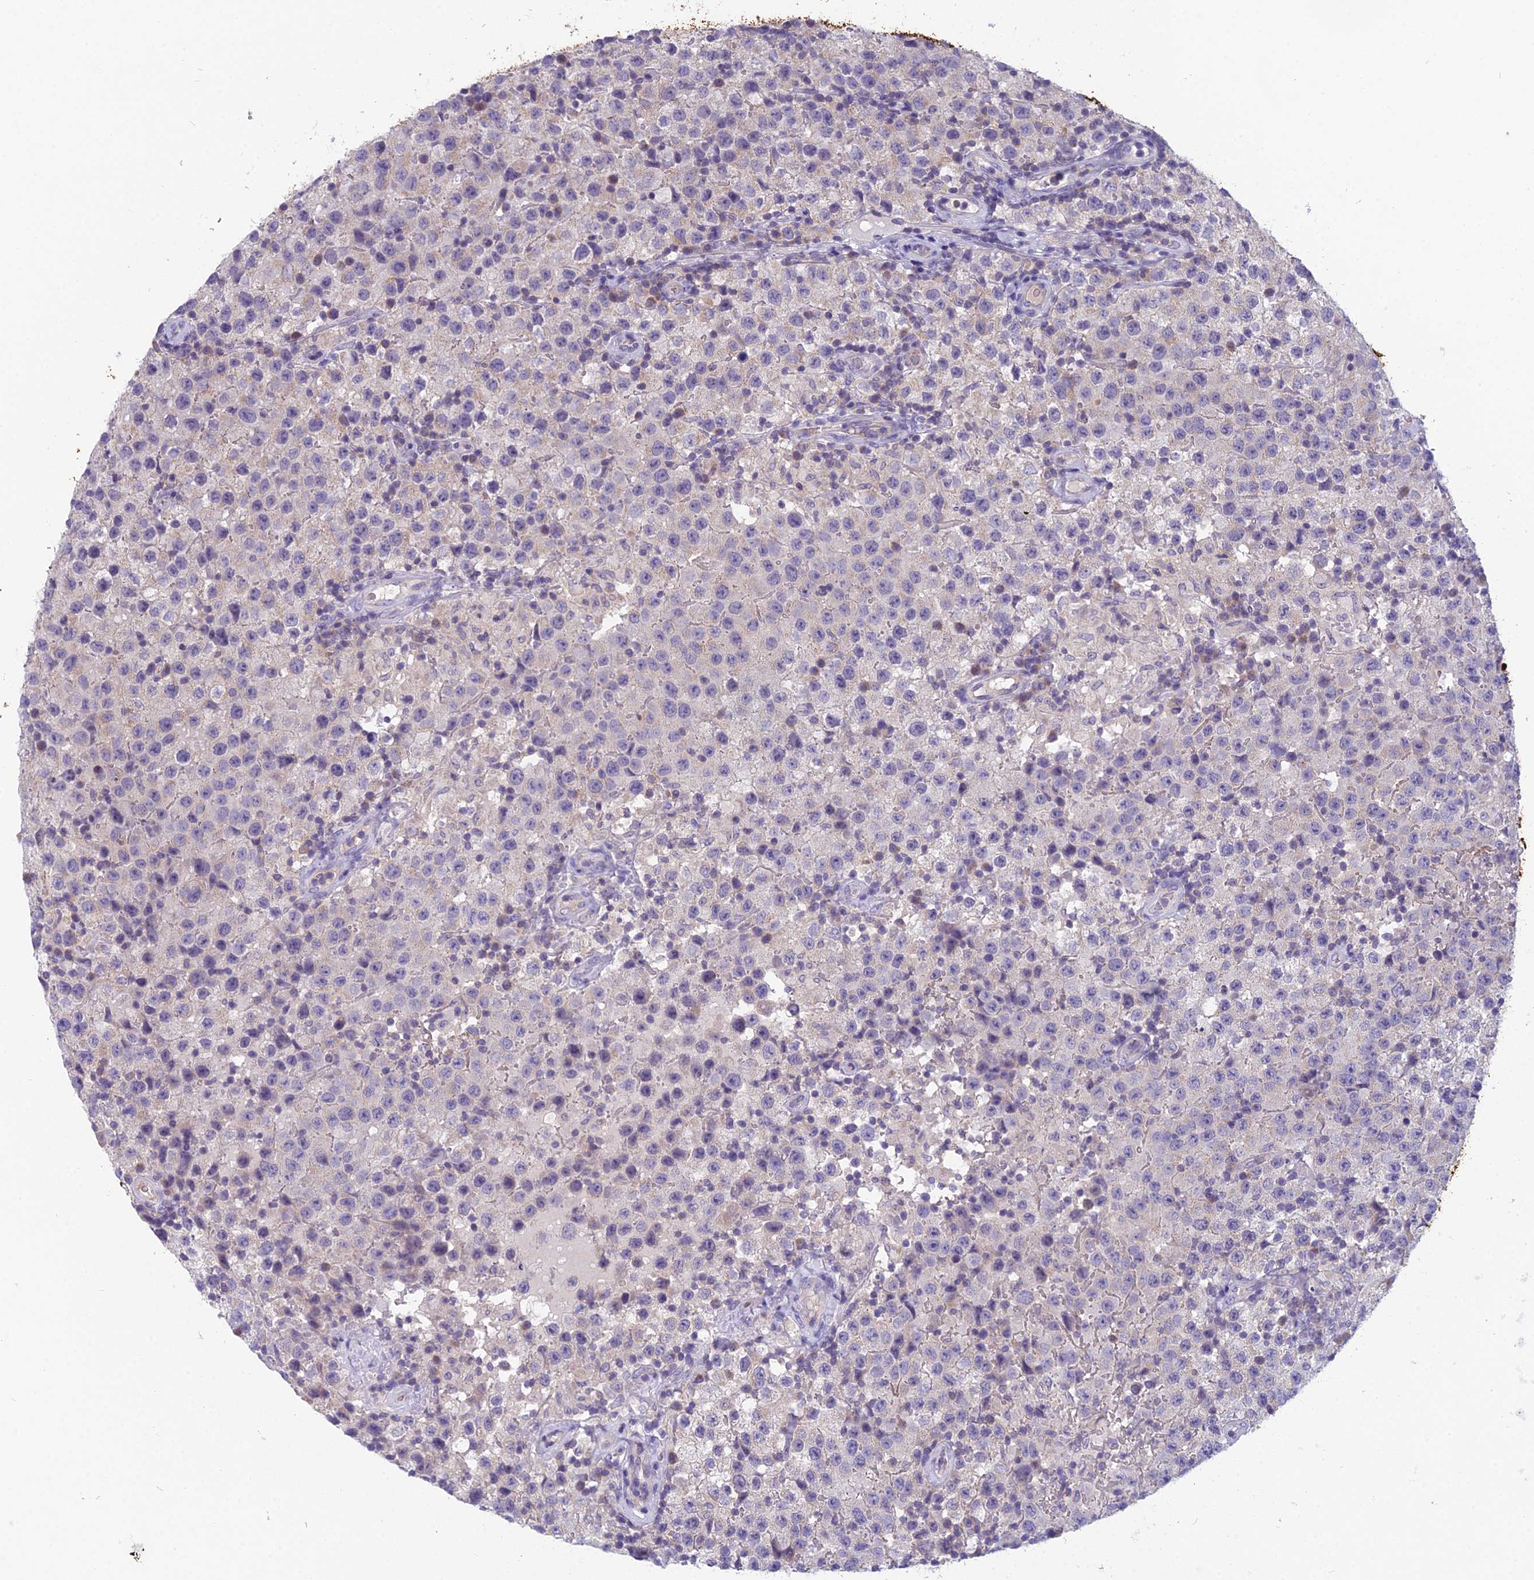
{"staining": {"intensity": "weak", "quantity": "<25%", "location": "cytoplasmic/membranous"}, "tissue": "testis cancer", "cell_type": "Tumor cells", "image_type": "cancer", "snomed": [{"axis": "morphology", "description": "Seminoma, NOS"}, {"axis": "morphology", "description": "Carcinoma, Embryonal, NOS"}, {"axis": "topography", "description": "Testis"}], "caption": "This is a histopathology image of IHC staining of testis cancer, which shows no positivity in tumor cells.", "gene": "RBM41", "patient": {"sex": "male", "age": 41}}